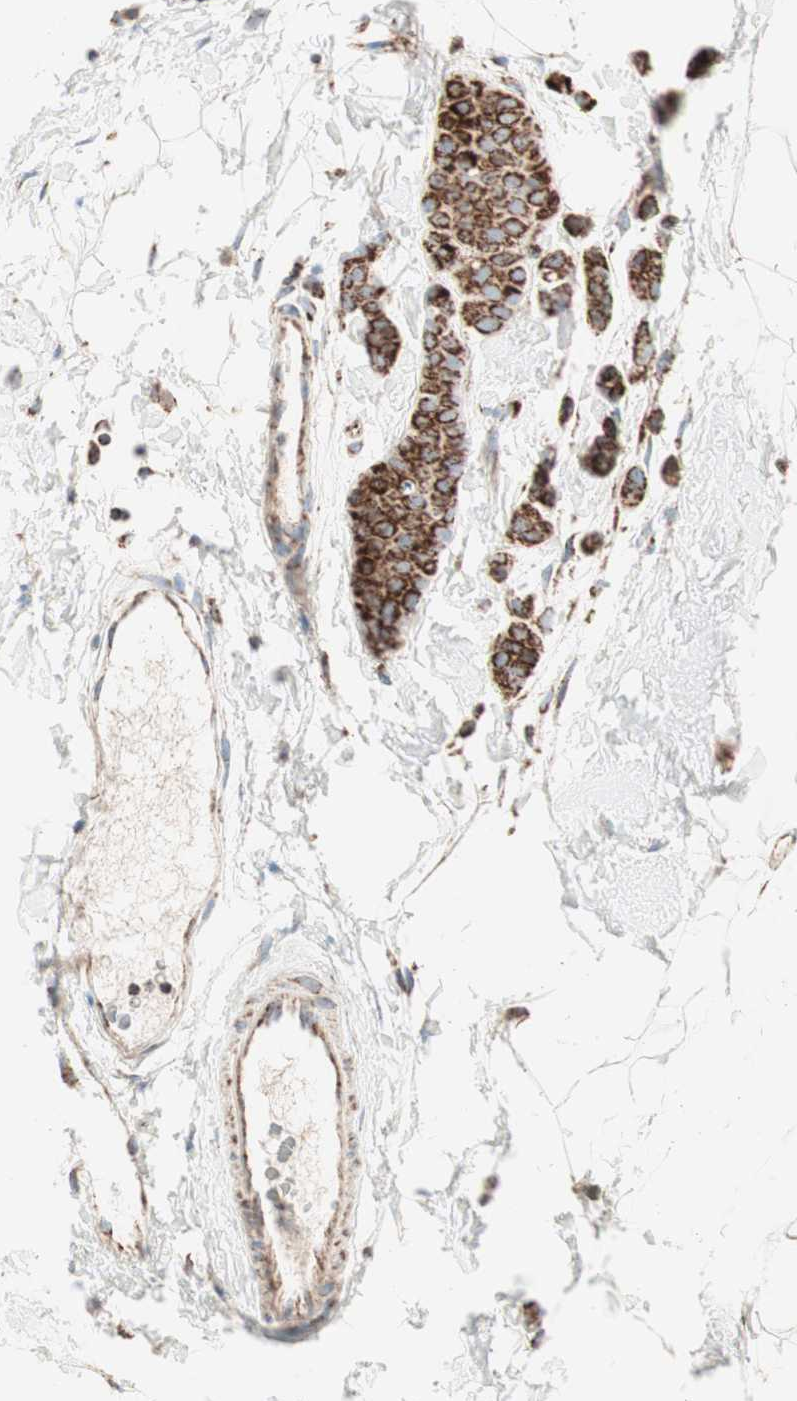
{"staining": {"intensity": "strong", "quantity": ">75%", "location": "cytoplasmic/membranous"}, "tissue": "breast cancer", "cell_type": "Tumor cells", "image_type": "cancer", "snomed": [{"axis": "morphology", "description": "Lobular carcinoma, in situ"}, {"axis": "morphology", "description": "Lobular carcinoma"}, {"axis": "topography", "description": "Breast"}], "caption": "Immunohistochemistry of human lobular carcinoma (breast) demonstrates high levels of strong cytoplasmic/membranous expression in about >75% of tumor cells.", "gene": "TOMM20", "patient": {"sex": "female", "age": 41}}